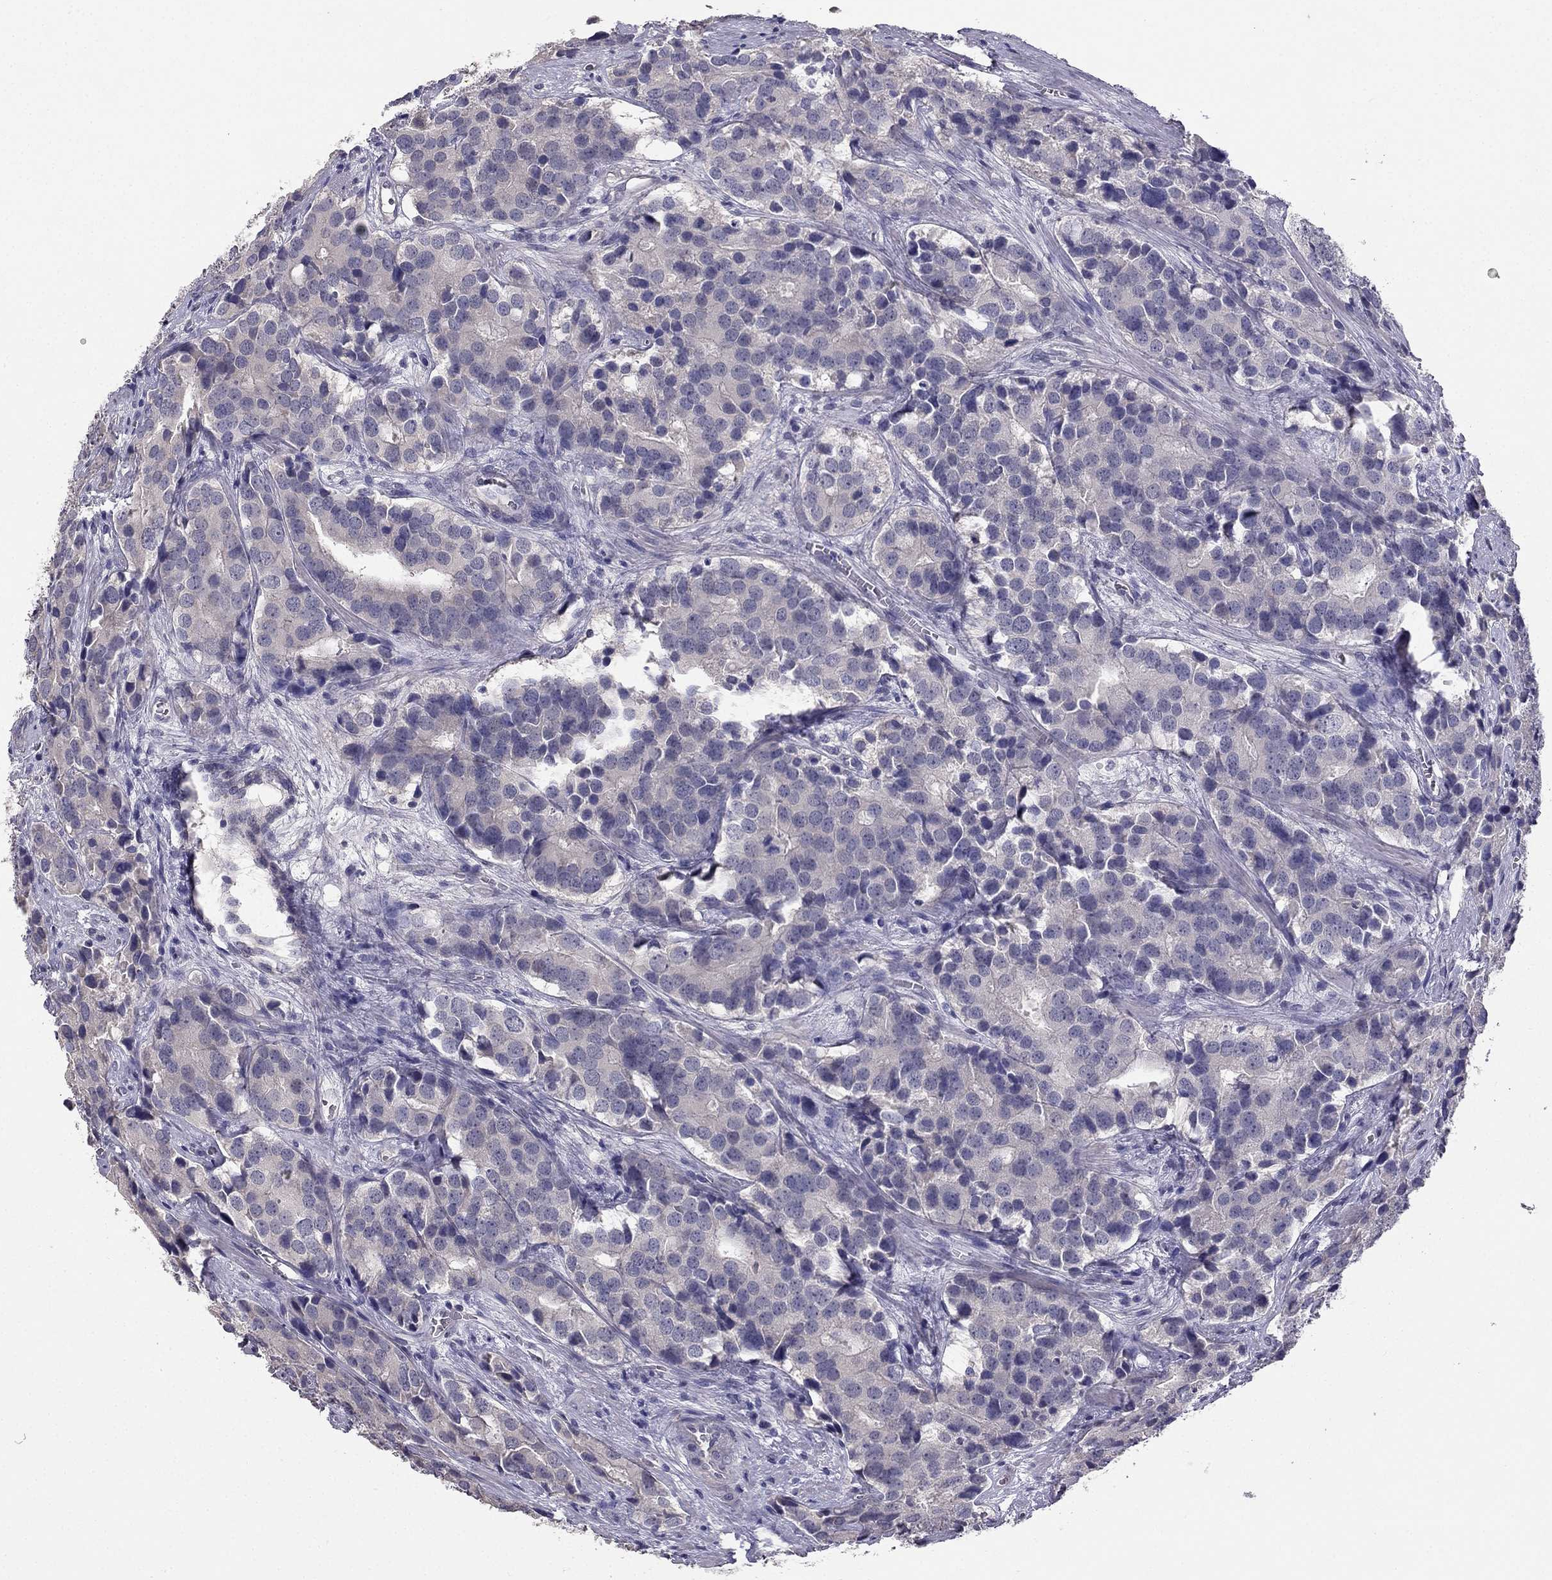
{"staining": {"intensity": "negative", "quantity": "none", "location": "none"}, "tissue": "prostate cancer", "cell_type": "Tumor cells", "image_type": "cancer", "snomed": [{"axis": "morphology", "description": "Adenocarcinoma, NOS"}, {"axis": "topography", "description": "Prostate and seminal vesicle, NOS"}], "caption": "Tumor cells show no significant protein expression in prostate cancer.", "gene": "HSFX1", "patient": {"sex": "male", "age": 63}}